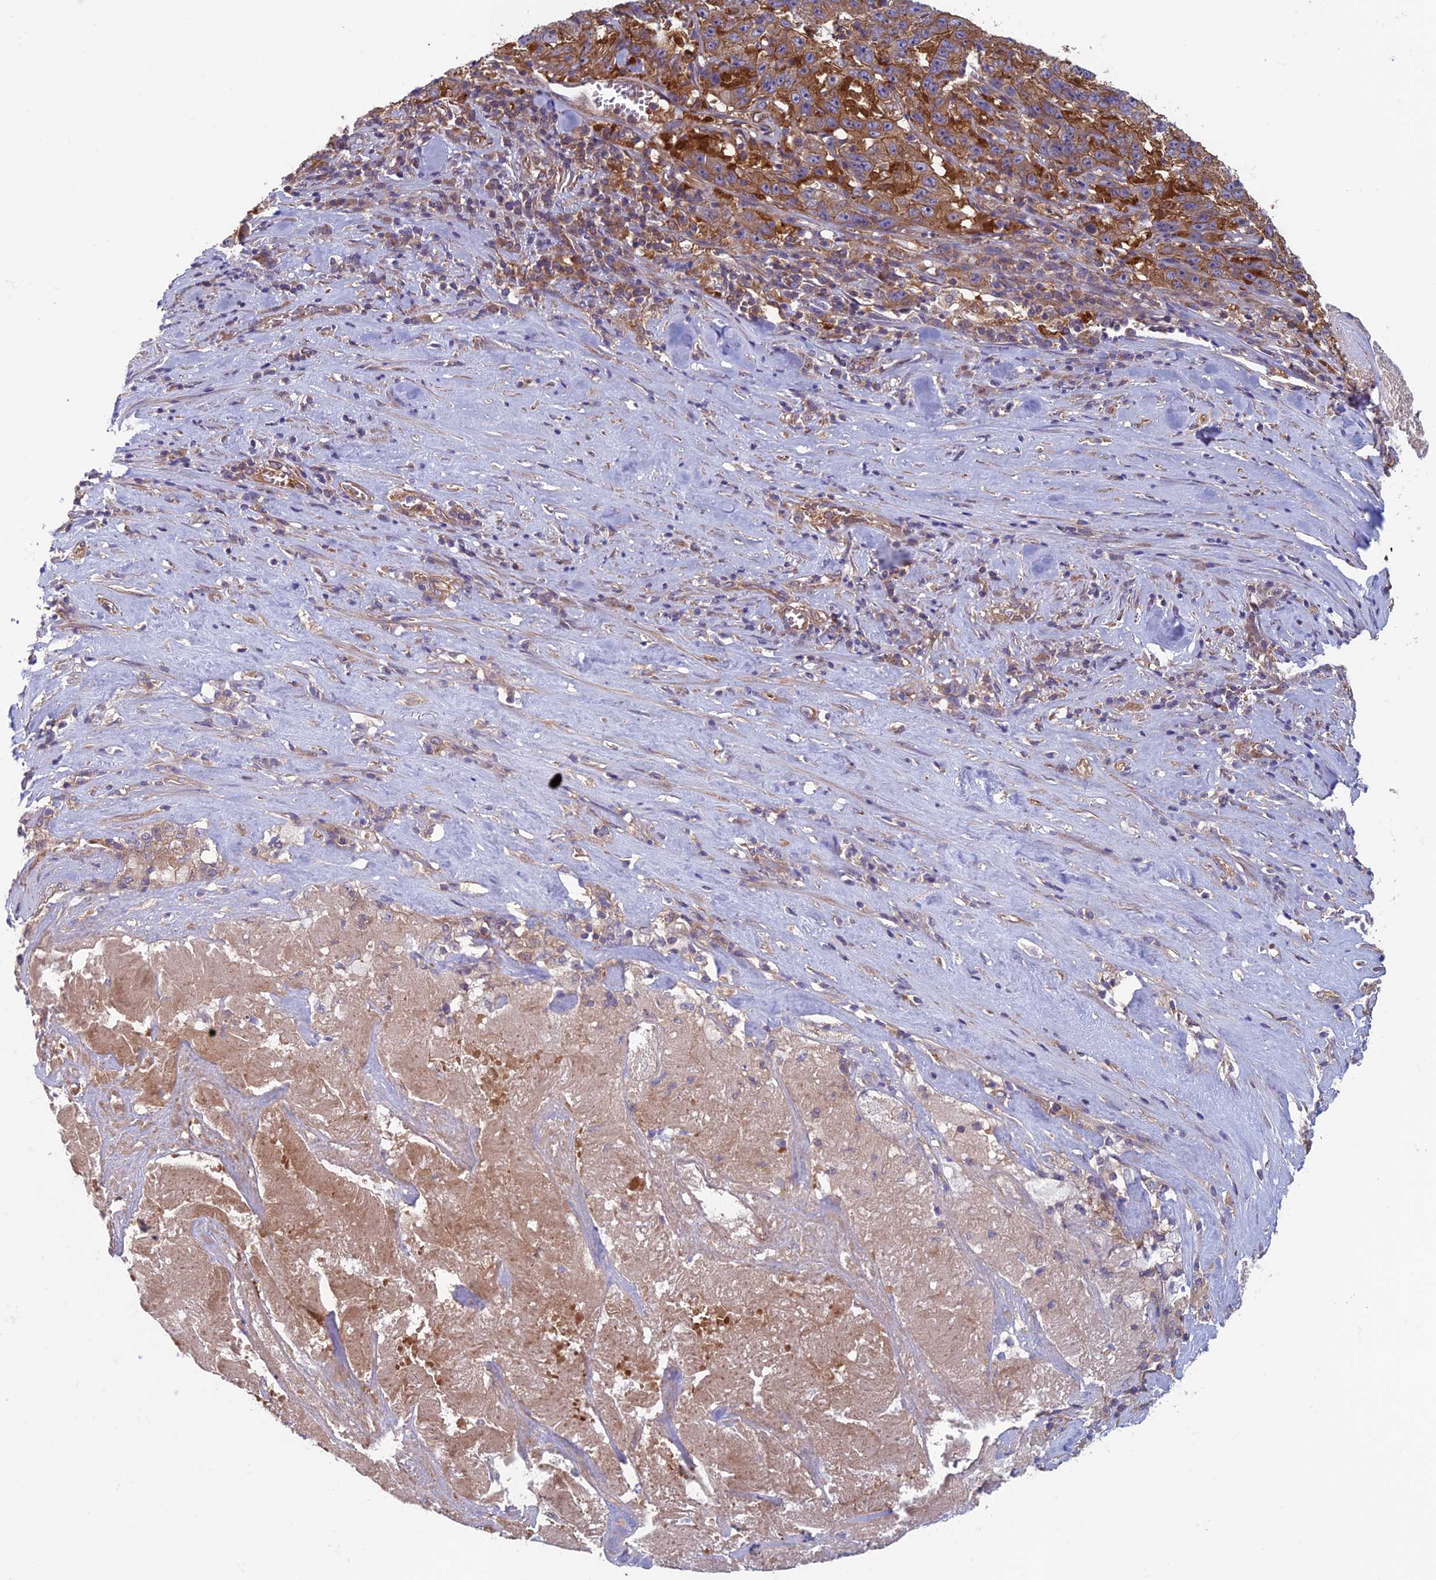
{"staining": {"intensity": "moderate", "quantity": ">75%", "location": "cytoplasmic/membranous"}, "tissue": "pancreatic cancer", "cell_type": "Tumor cells", "image_type": "cancer", "snomed": [{"axis": "morphology", "description": "Adenocarcinoma, NOS"}, {"axis": "topography", "description": "Pancreas"}], "caption": "Pancreatic cancer (adenocarcinoma) was stained to show a protein in brown. There is medium levels of moderate cytoplasmic/membranous expression in about >75% of tumor cells.", "gene": "DNM1L", "patient": {"sex": "male", "age": 63}}